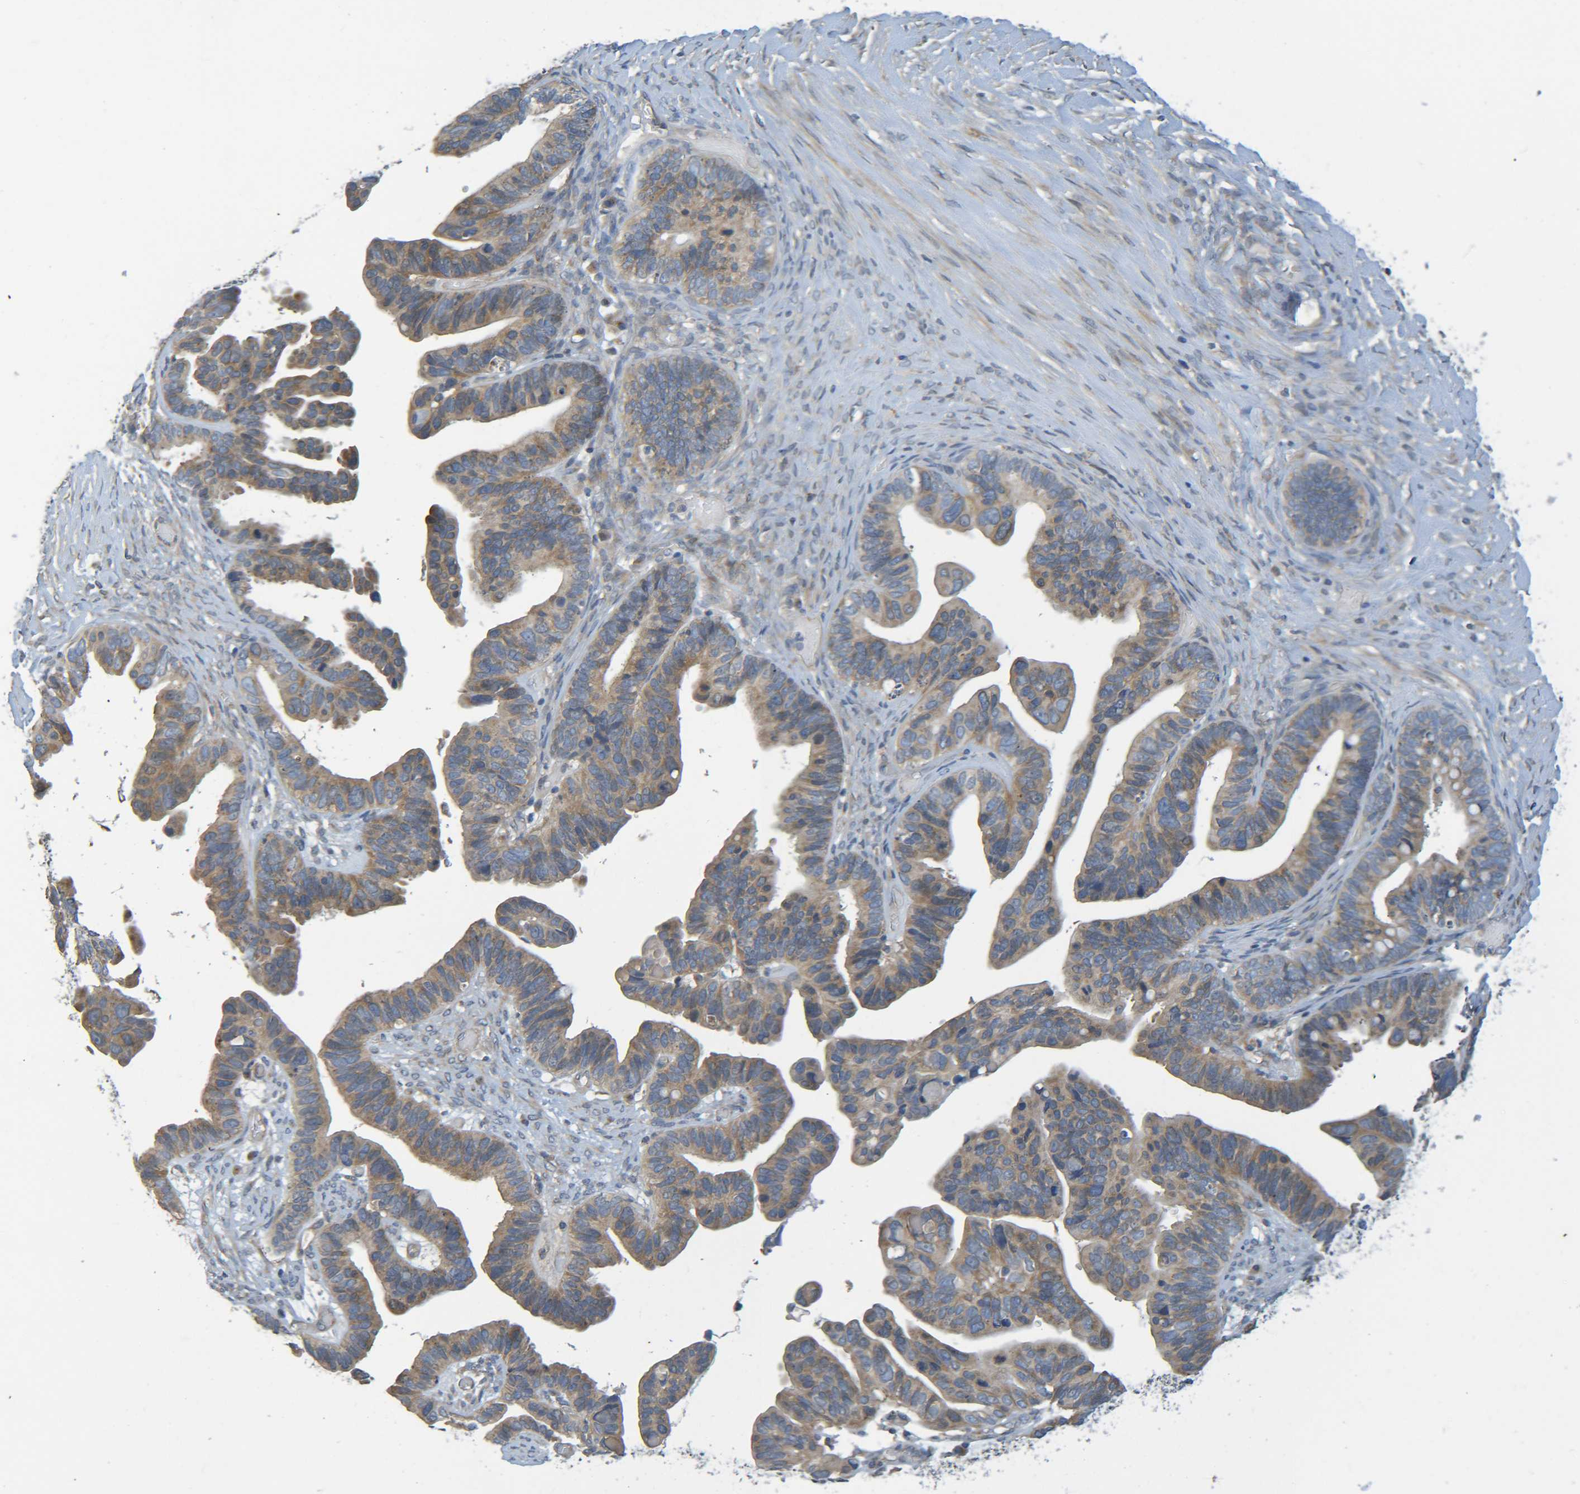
{"staining": {"intensity": "moderate", "quantity": ">75%", "location": "cytoplasmic/membranous"}, "tissue": "ovarian cancer", "cell_type": "Tumor cells", "image_type": "cancer", "snomed": [{"axis": "morphology", "description": "Cystadenocarcinoma, serous, NOS"}, {"axis": "topography", "description": "Ovary"}], "caption": "This is a micrograph of IHC staining of serous cystadenocarcinoma (ovarian), which shows moderate staining in the cytoplasmic/membranous of tumor cells.", "gene": "CYP4F2", "patient": {"sex": "female", "age": 56}}